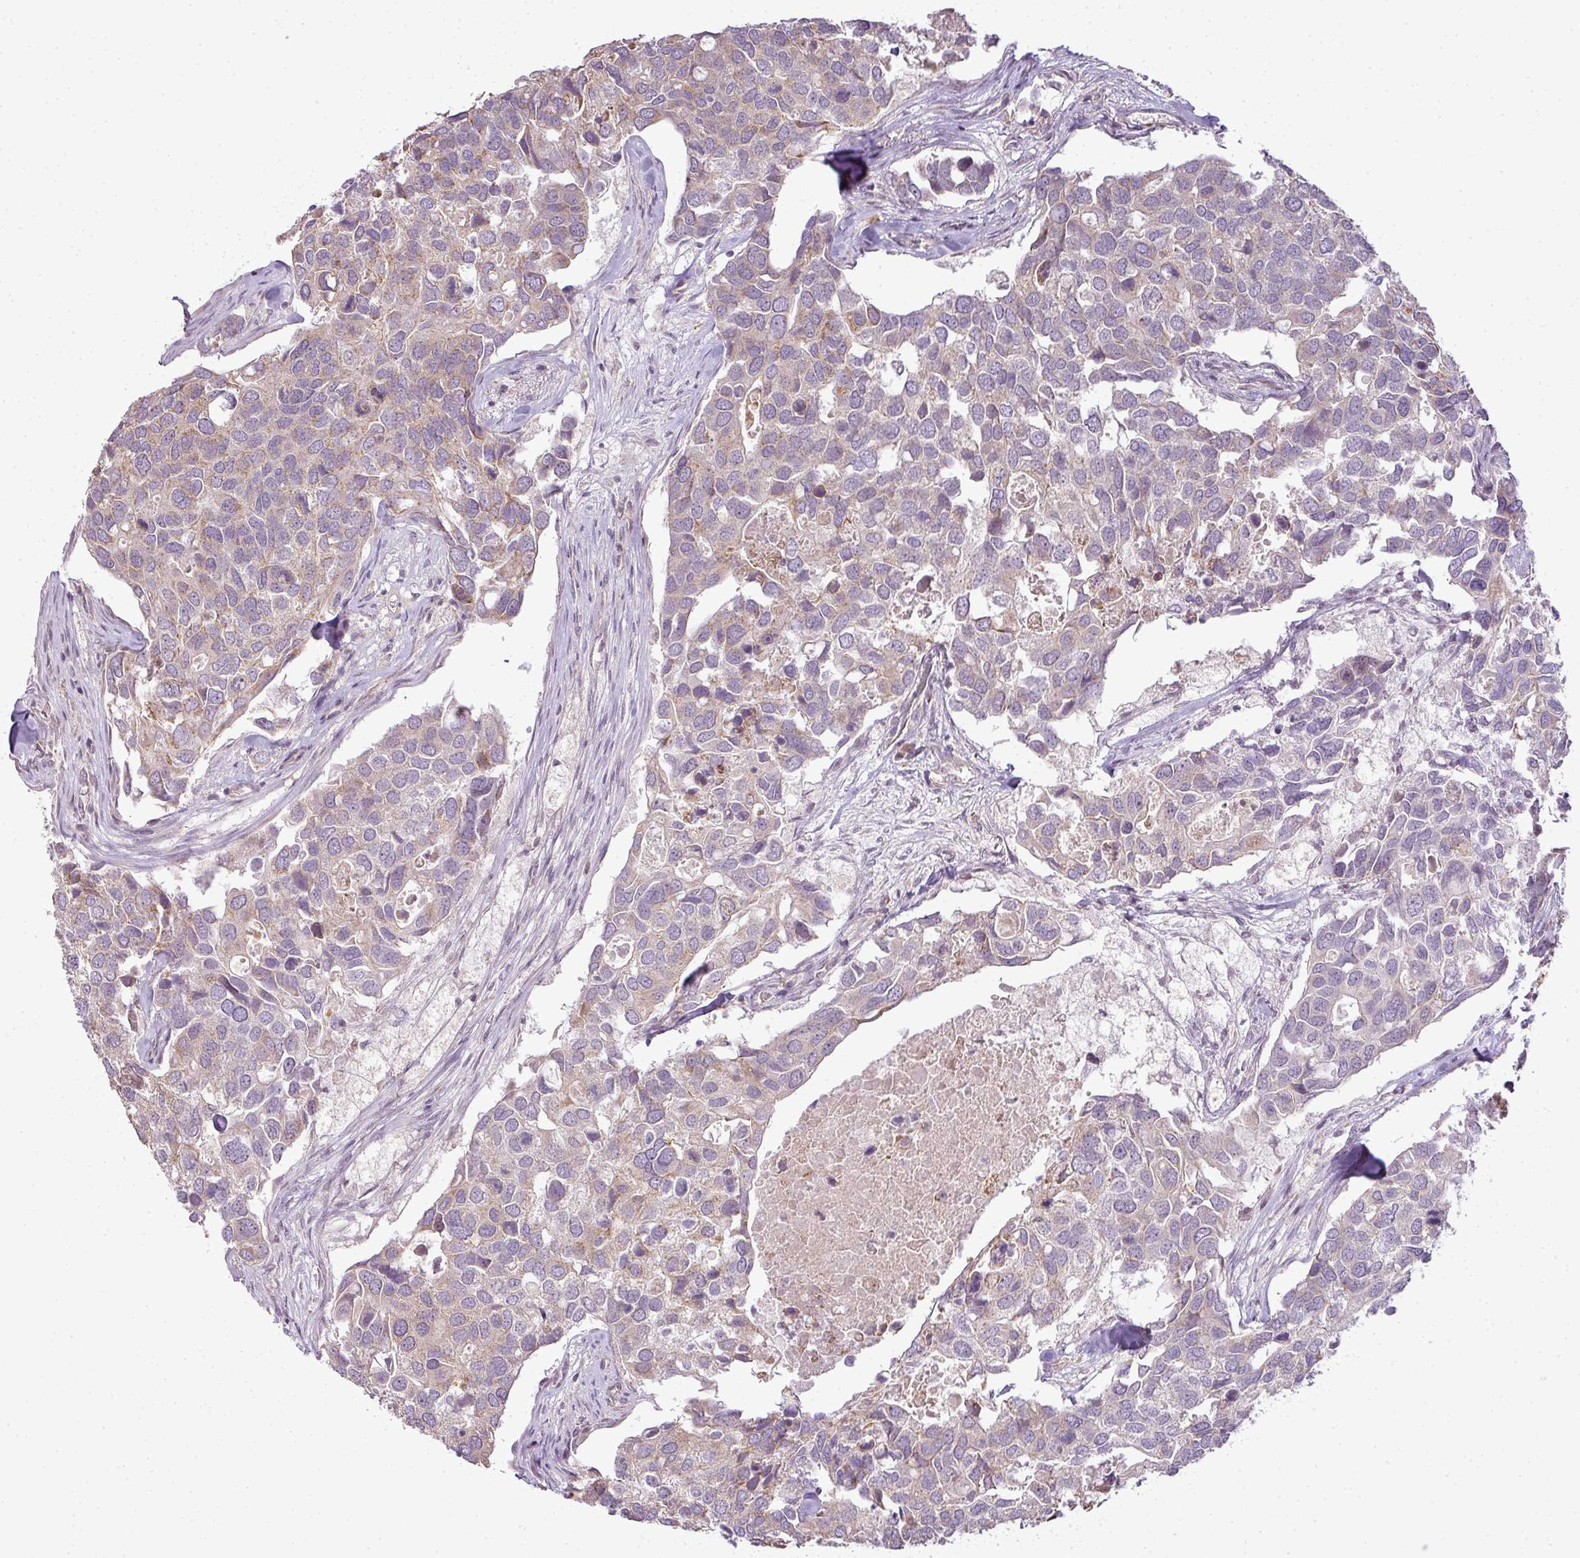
{"staining": {"intensity": "moderate", "quantity": "25%-75%", "location": "cytoplasmic/membranous"}, "tissue": "breast cancer", "cell_type": "Tumor cells", "image_type": "cancer", "snomed": [{"axis": "morphology", "description": "Duct carcinoma"}, {"axis": "topography", "description": "Breast"}], "caption": "Immunohistochemical staining of breast invasive ductal carcinoma demonstrates moderate cytoplasmic/membranous protein expression in approximately 25%-75% of tumor cells. Ihc stains the protein of interest in brown and the nuclei are stained blue.", "gene": "LY75", "patient": {"sex": "female", "age": 83}}